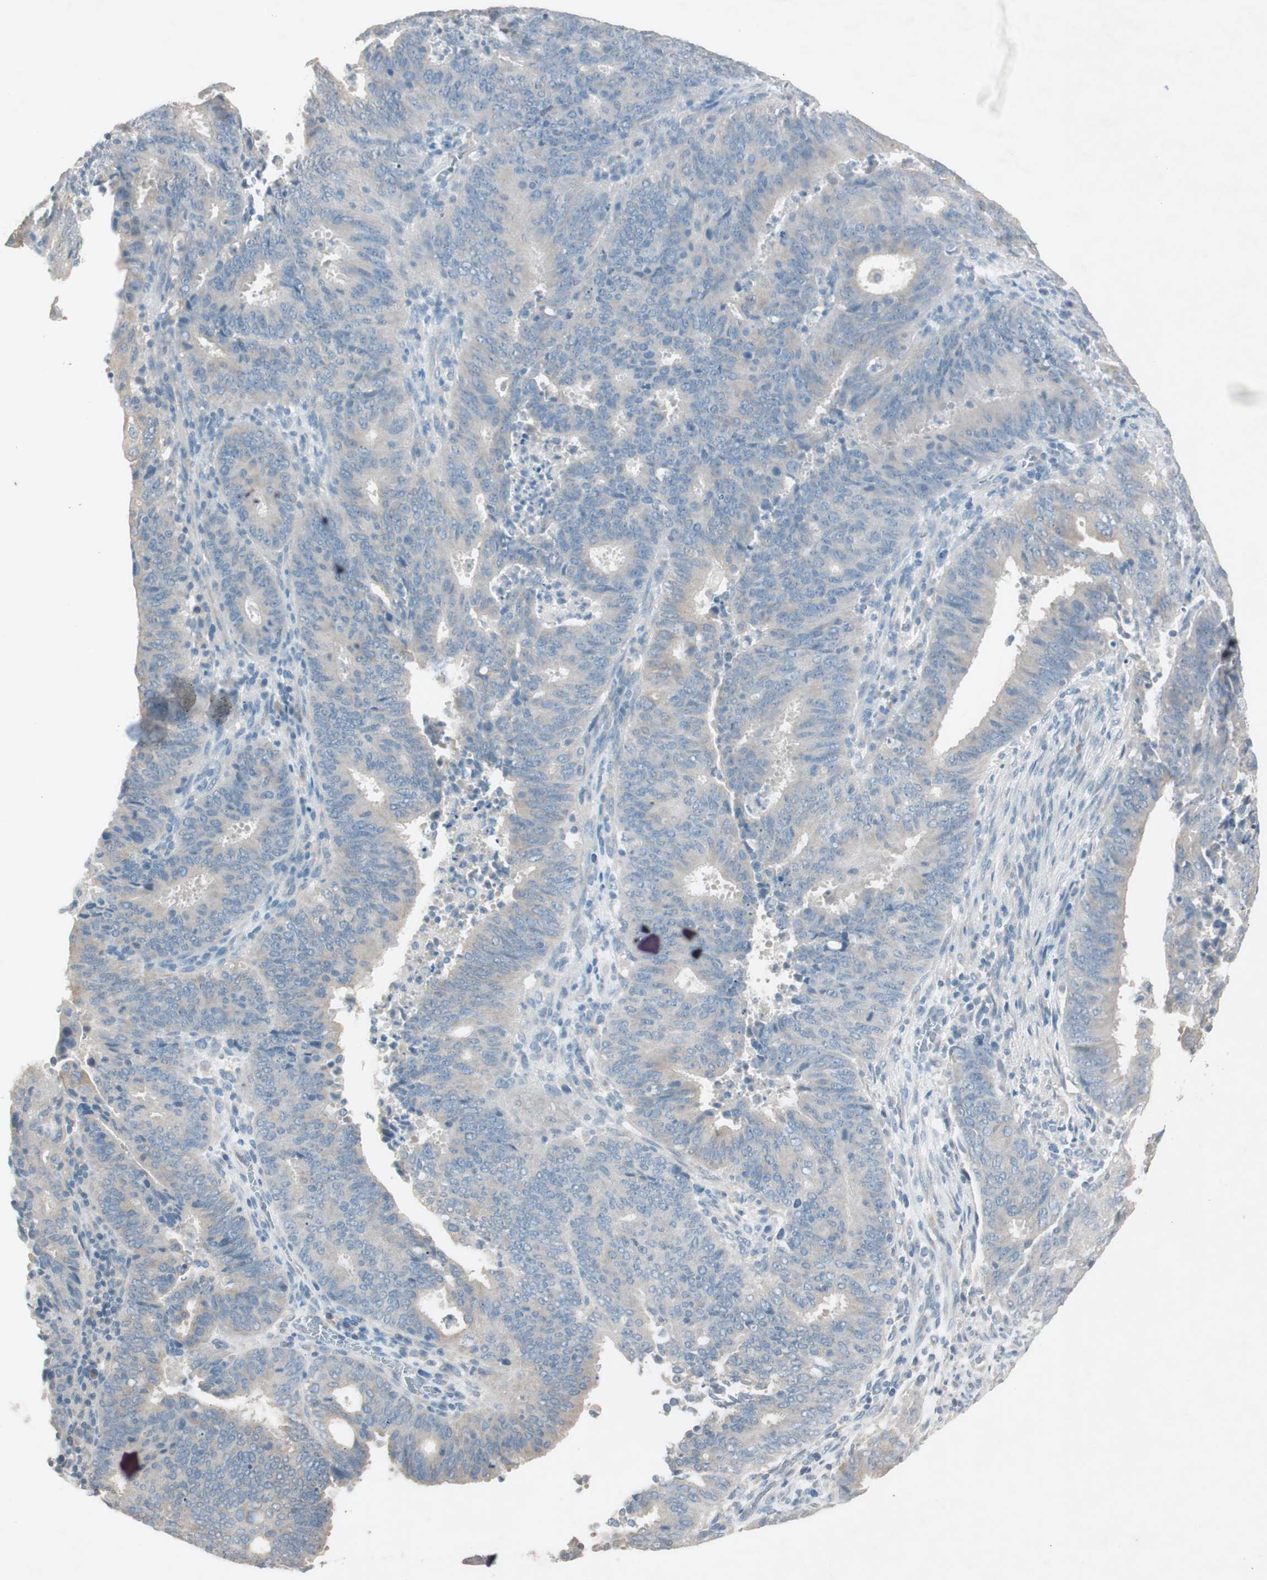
{"staining": {"intensity": "weak", "quantity": "25%-75%", "location": "cytoplasmic/membranous"}, "tissue": "cervical cancer", "cell_type": "Tumor cells", "image_type": "cancer", "snomed": [{"axis": "morphology", "description": "Adenocarcinoma, NOS"}, {"axis": "topography", "description": "Cervix"}], "caption": "A histopathology image of cervical cancer stained for a protein demonstrates weak cytoplasmic/membranous brown staining in tumor cells.", "gene": "KHK", "patient": {"sex": "female", "age": 44}}